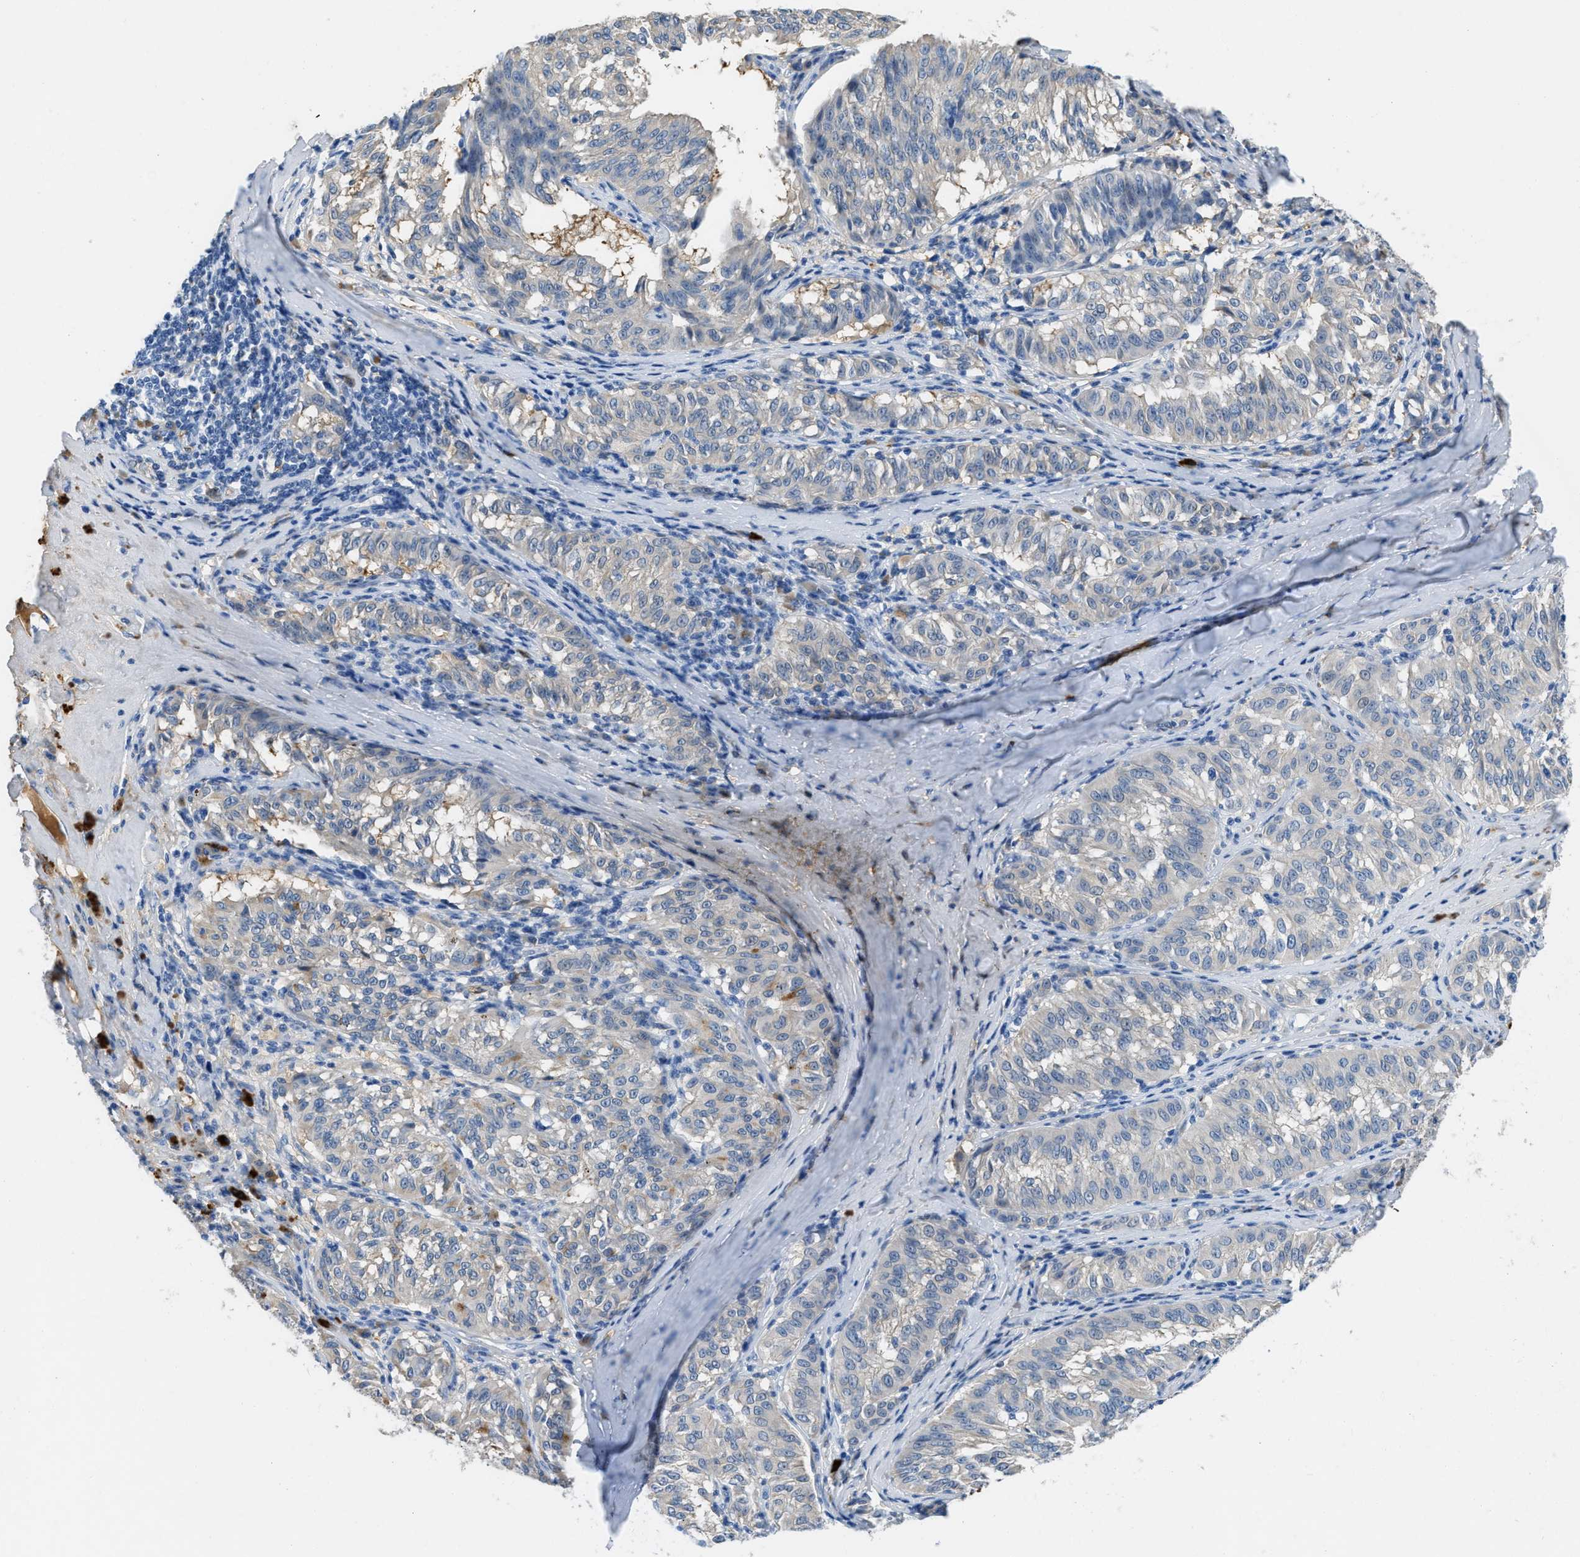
{"staining": {"intensity": "negative", "quantity": "none", "location": "none"}, "tissue": "melanoma", "cell_type": "Tumor cells", "image_type": "cancer", "snomed": [{"axis": "morphology", "description": "Malignant melanoma, NOS"}, {"axis": "topography", "description": "Skin"}], "caption": "Micrograph shows no significant protein expression in tumor cells of malignant melanoma.", "gene": "SPEG", "patient": {"sex": "female", "age": 72}}